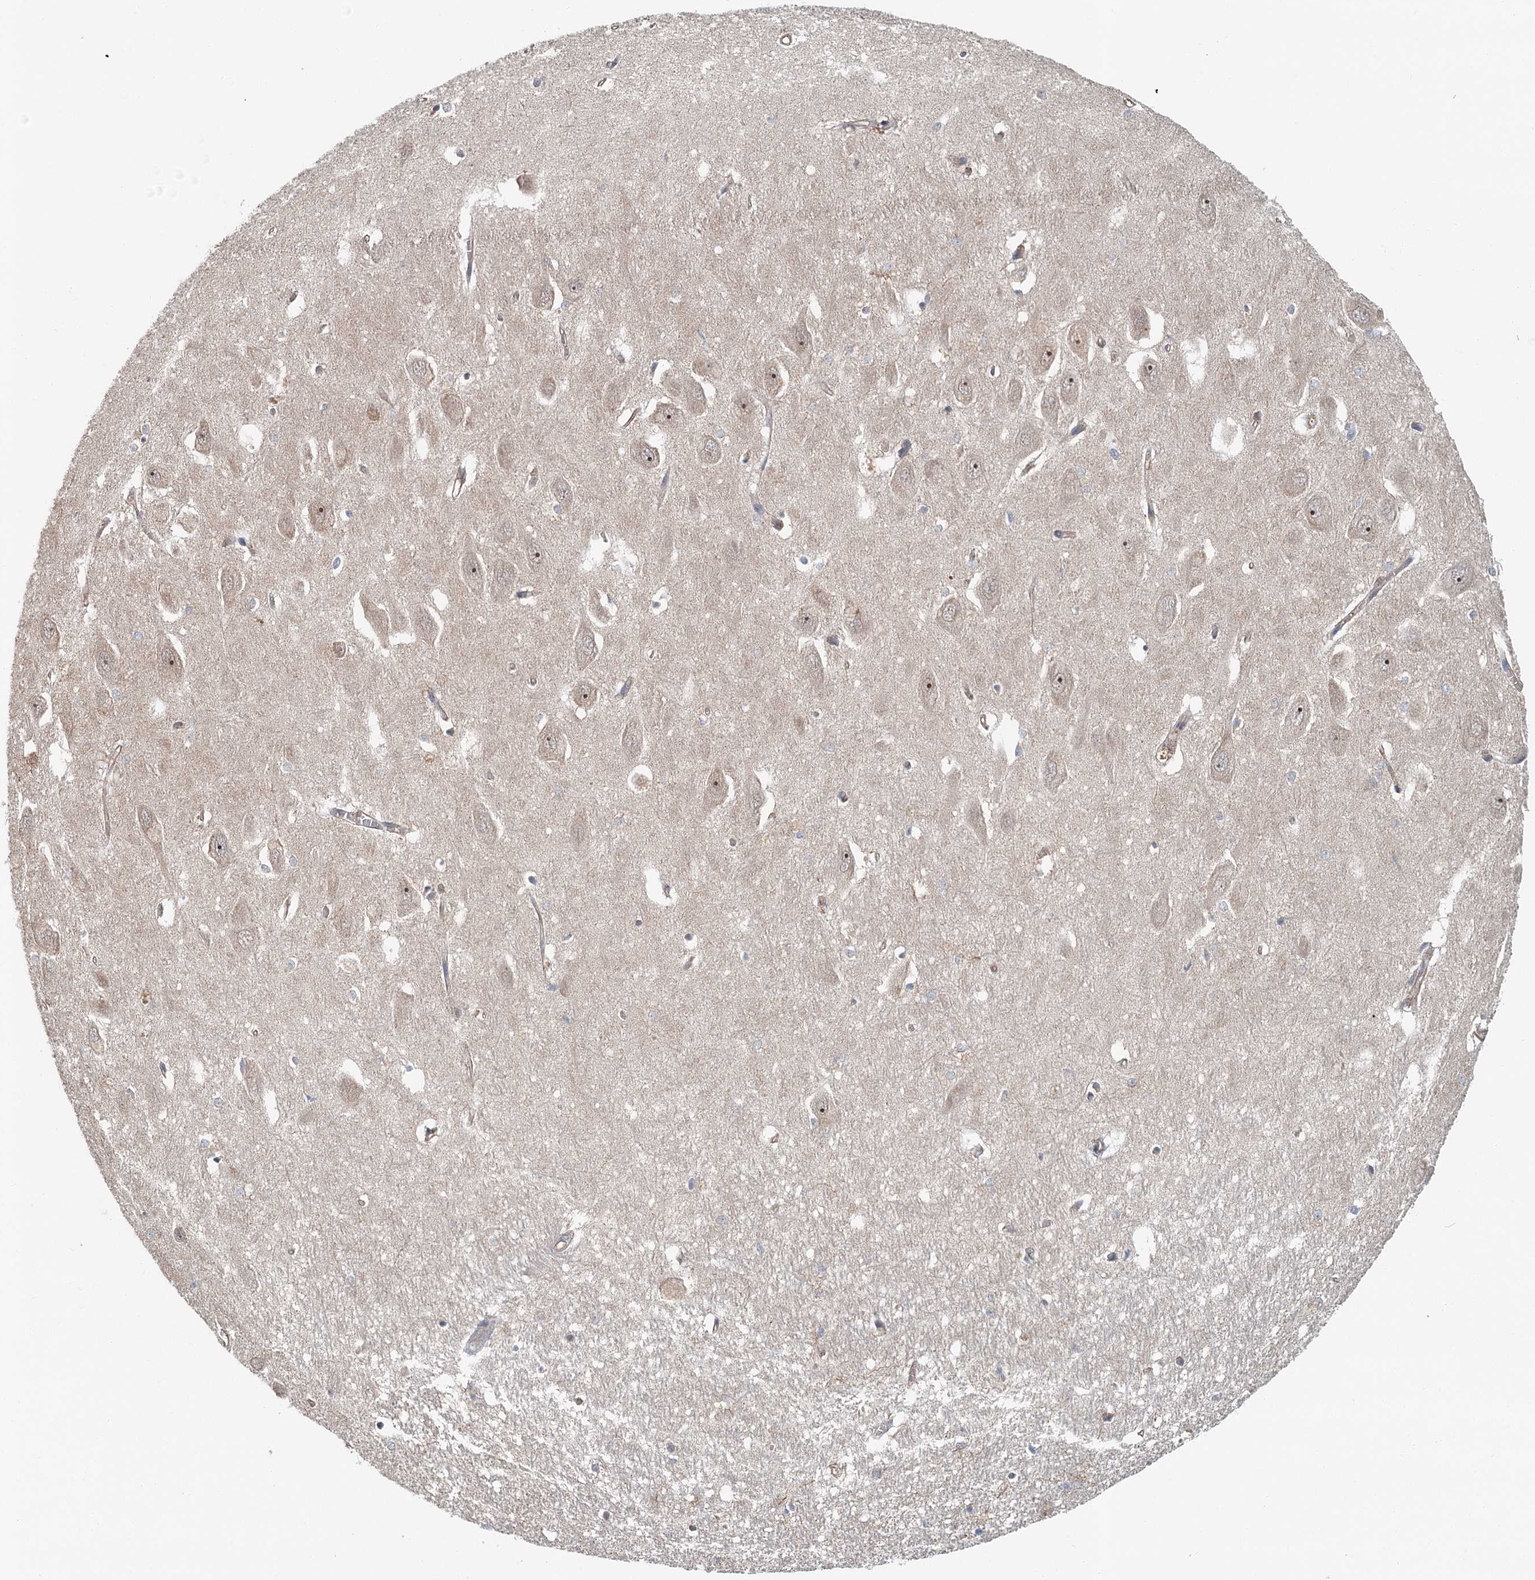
{"staining": {"intensity": "negative", "quantity": "none", "location": "none"}, "tissue": "hippocampus", "cell_type": "Glial cells", "image_type": "normal", "snomed": [{"axis": "morphology", "description": "Normal tissue, NOS"}, {"axis": "topography", "description": "Hippocampus"}], "caption": "The histopathology image reveals no significant positivity in glial cells of hippocampus.", "gene": "ZNF527", "patient": {"sex": "female", "age": 64}}